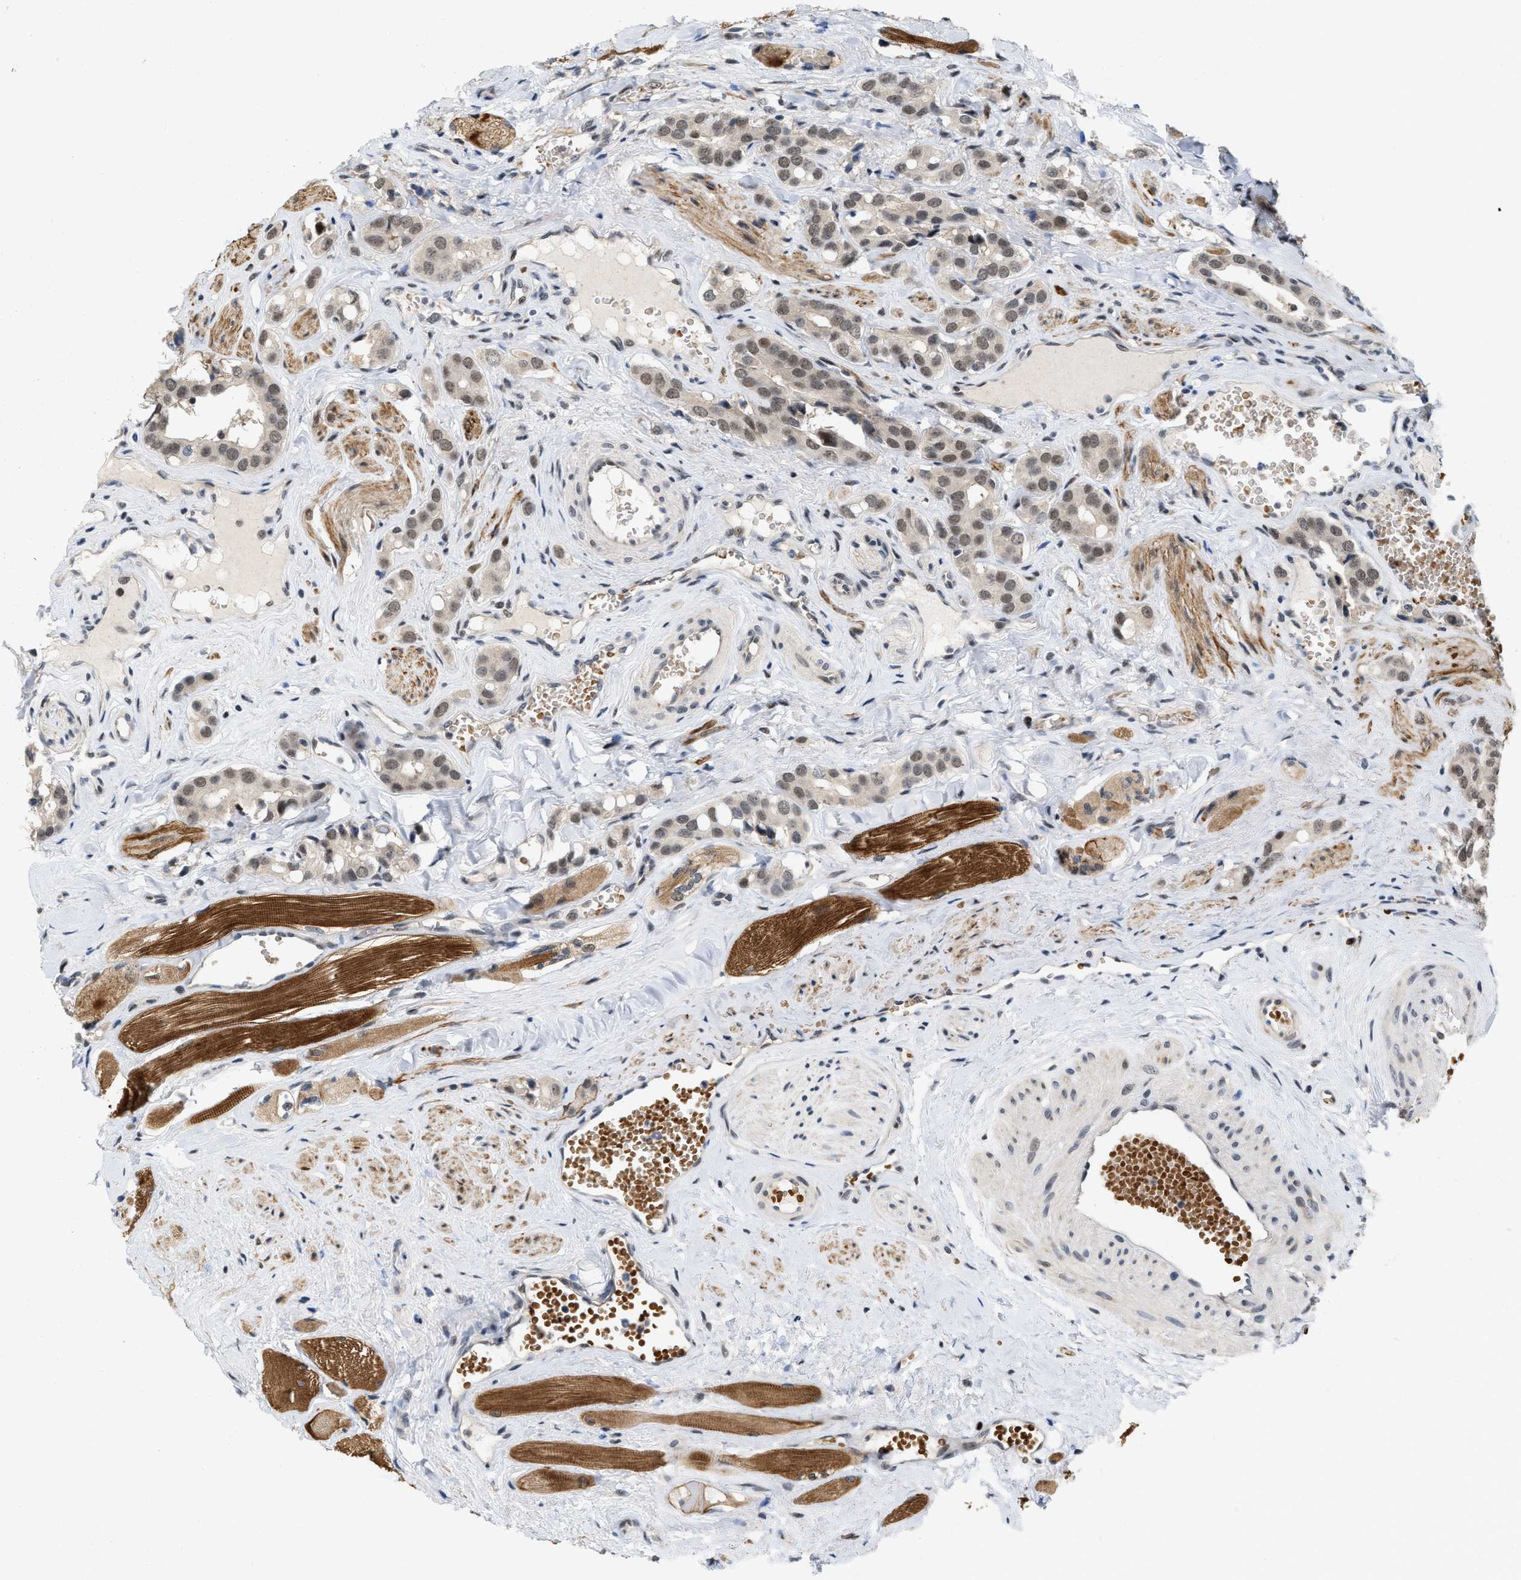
{"staining": {"intensity": "moderate", "quantity": ">75%", "location": "nuclear"}, "tissue": "prostate cancer", "cell_type": "Tumor cells", "image_type": "cancer", "snomed": [{"axis": "morphology", "description": "Adenocarcinoma, High grade"}, {"axis": "topography", "description": "Prostate"}], "caption": "Immunohistochemical staining of human prostate high-grade adenocarcinoma displays medium levels of moderate nuclear staining in approximately >75% of tumor cells.", "gene": "ANKRD11", "patient": {"sex": "male", "age": 52}}